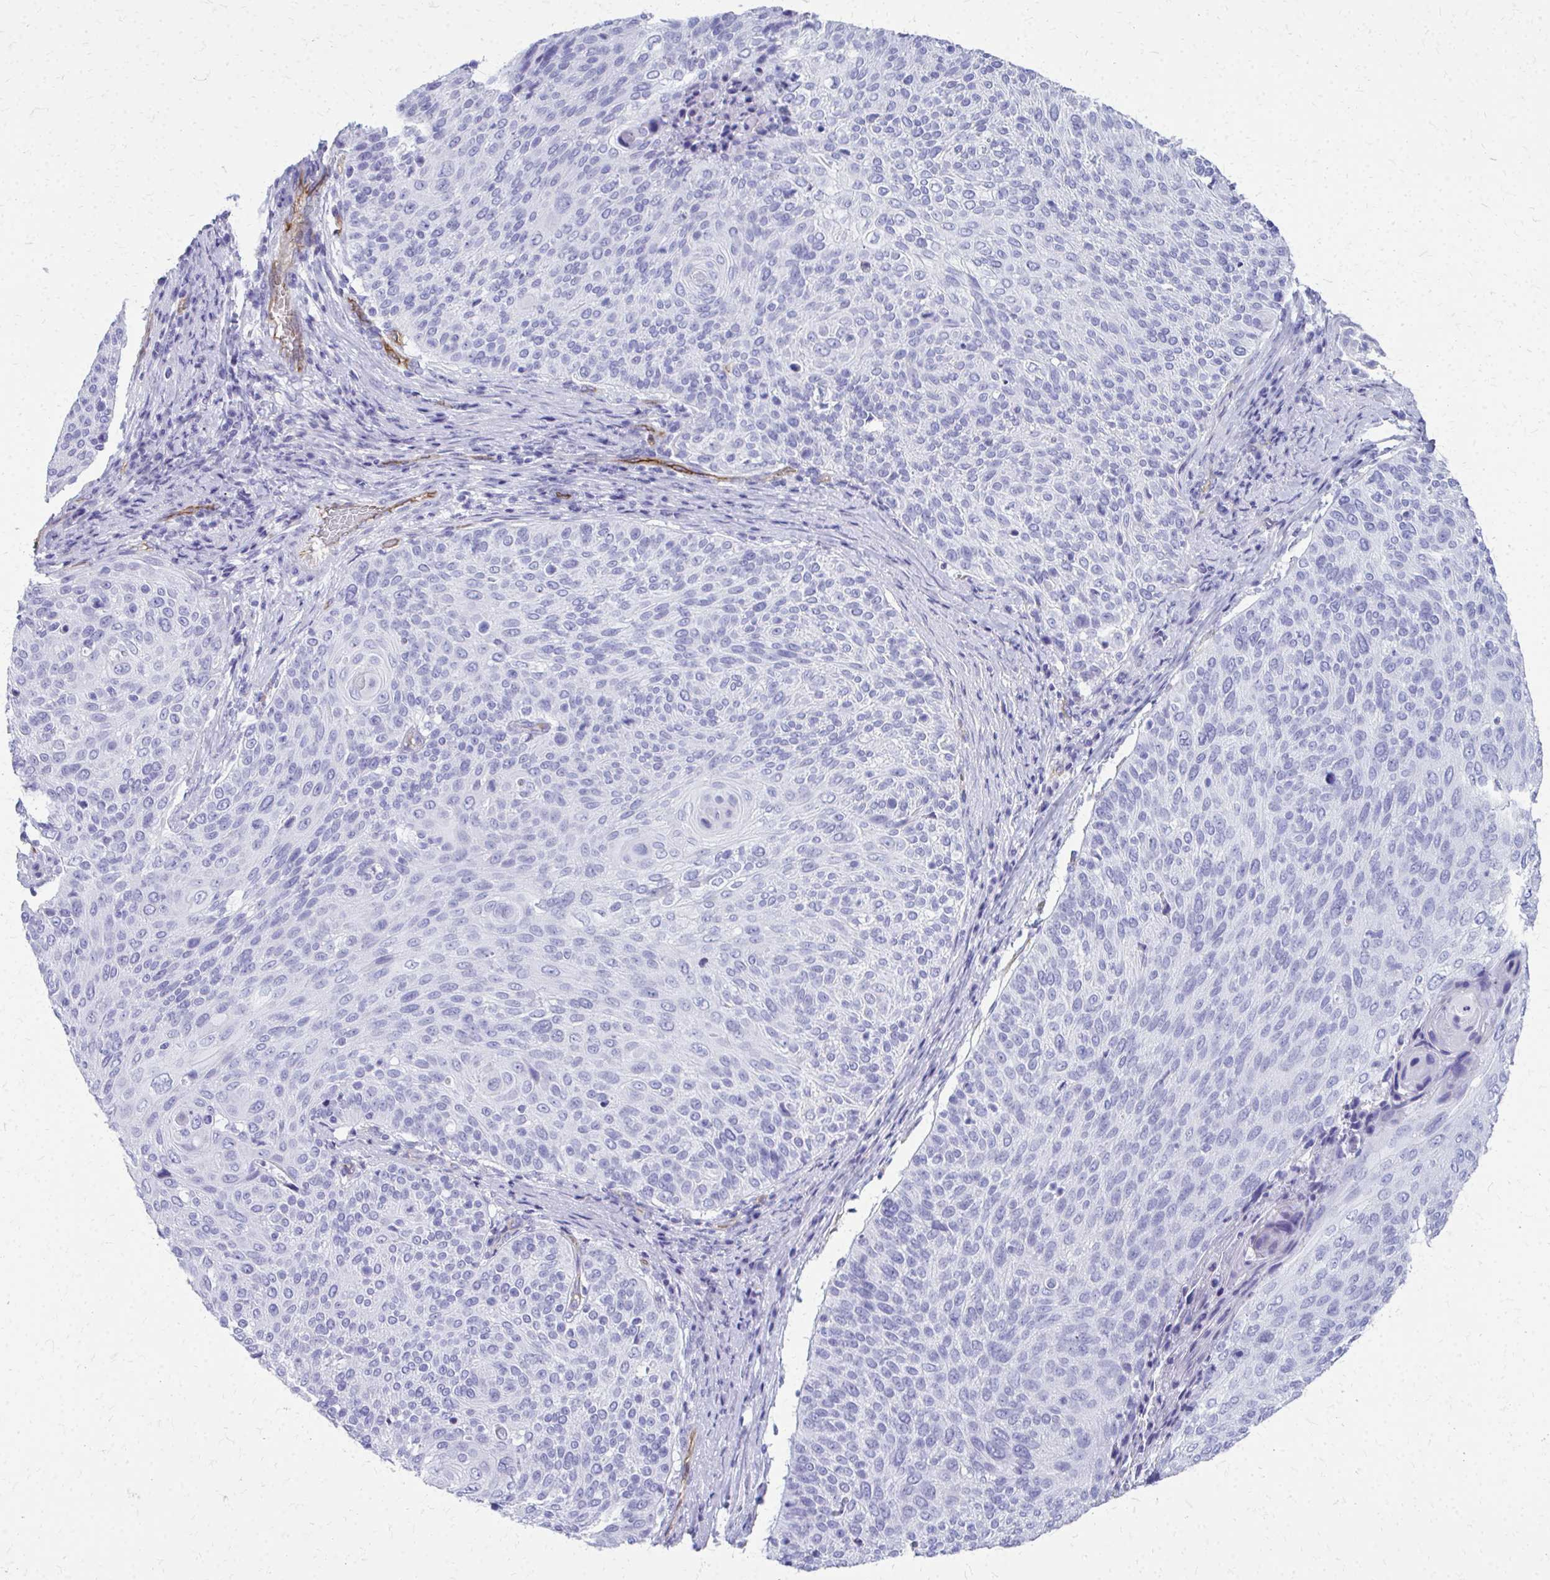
{"staining": {"intensity": "negative", "quantity": "none", "location": "none"}, "tissue": "cervical cancer", "cell_type": "Tumor cells", "image_type": "cancer", "snomed": [{"axis": "morphology", "description": "Squamous cell carcinoma, NOS"}, {"axis": "topography", "description": "Cervix"}], "caption": "Immunohistochemistry micrograph of squamous cell carcinoma (cervical) stained for a protein (brown), which shows no positivity in tumor cells. Nuclei are stained in blue.", "gene": "TPSG1", "patient": {"sex": "female", "age": 31}}